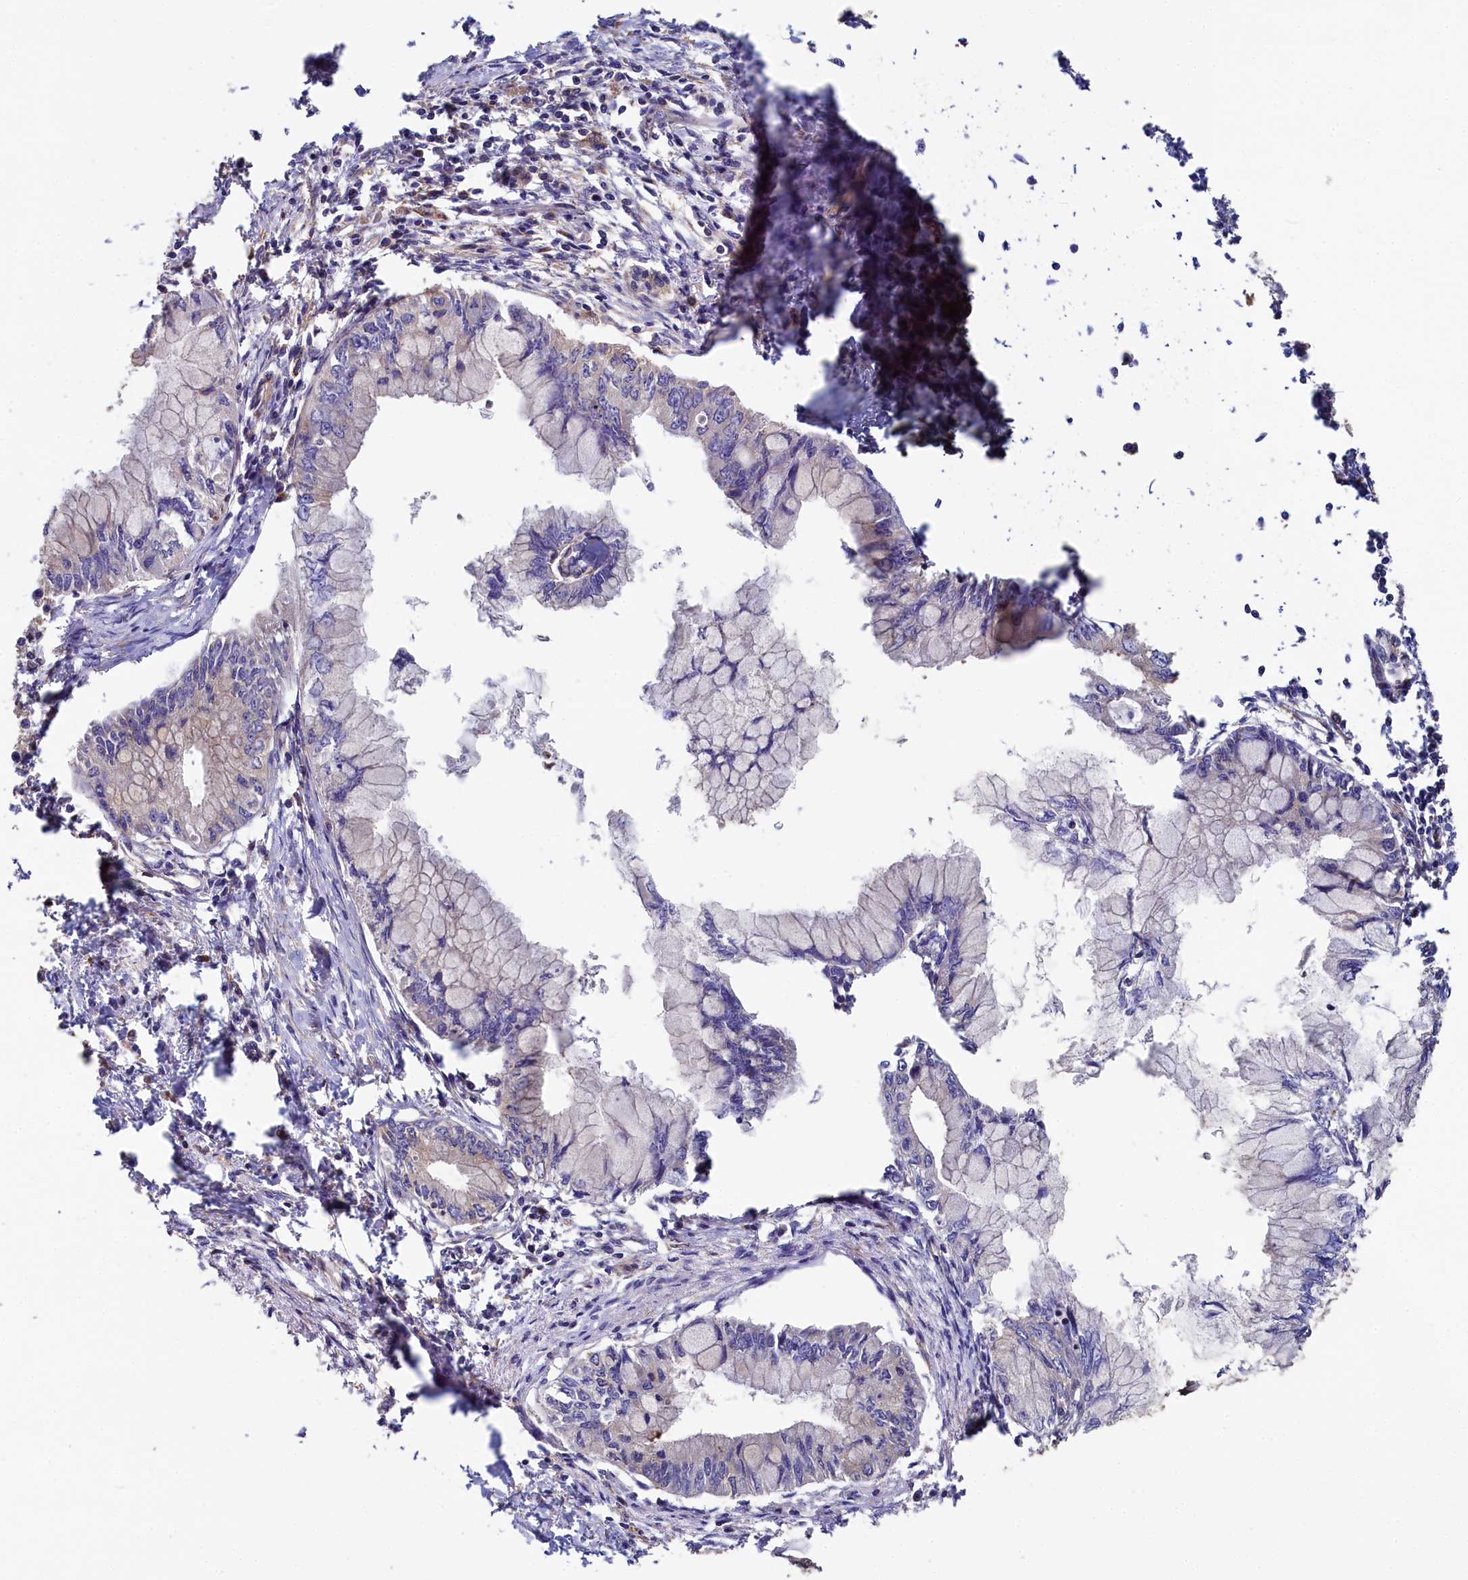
{"staining": {"intensity": "negative", "quantity": "none", "location": "none"}, "tissue": "pancreatic cancer", "cell_type": "Tumor cells", "image_type": "cancer", "snomed": [{"axis": "morphology", "description": "Adenocarcinoma, NOS"}, {"axis": "topography", "description": "Pancreas"}], "caption": "High magnification brightfield microscopy of adenocarcinoma (pancreatic) stained with DAB (brown) and counterstained with hematoxylin (blue): tumor cells show no significant staining.", "gene": "PPIP5K1", "patient": {"sex": "male", "age": 48}}